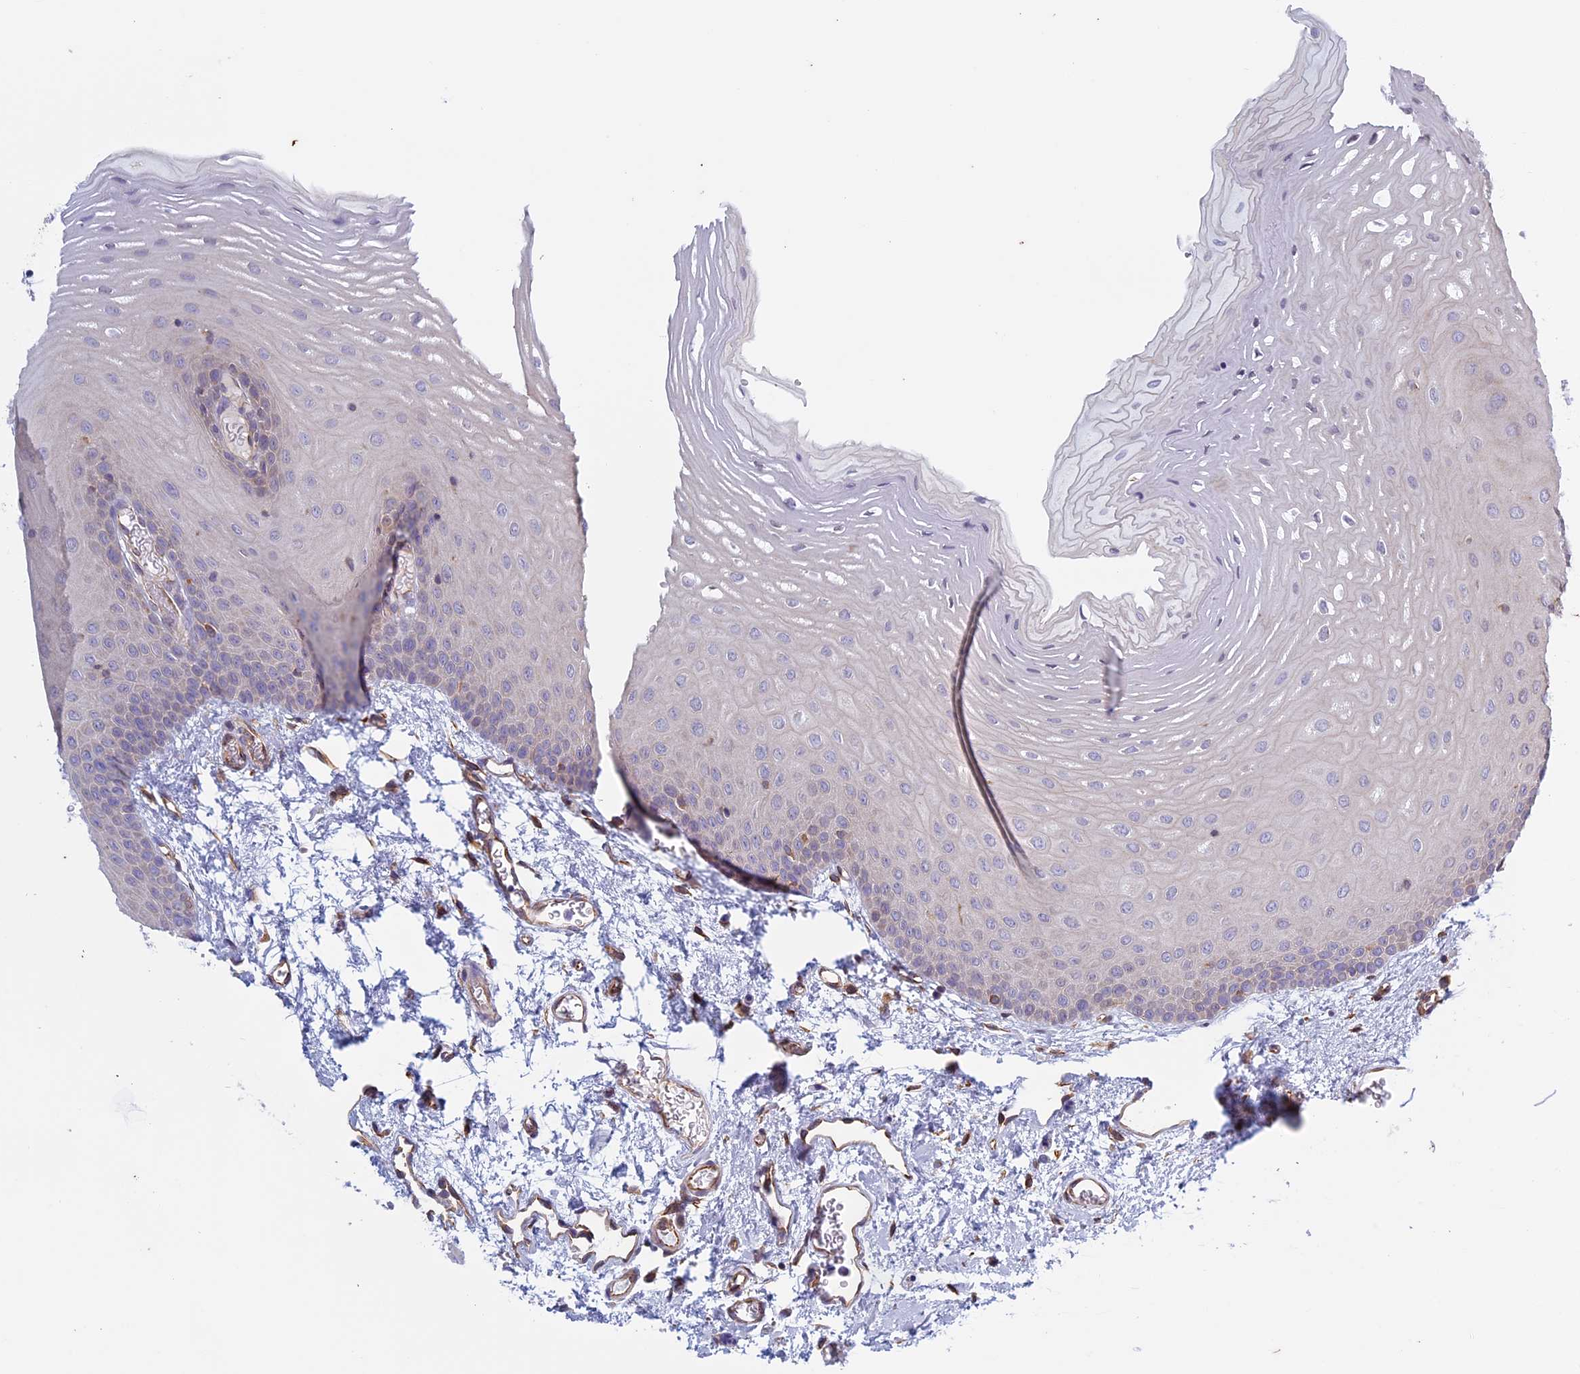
{"staining": {"intensity": "negative", "quantity": "none", "location": "none"}, "tissue": "oral mucosa", "cell_type": "Squamous epithelial cells", "image_type": "normal", "snomed": [{"axis": "morphology", "description": "Normal tissue, NOS"}, {"axis": "topography", "description": "Oral tissue"}], "caption": "Immunohistochemistry of normal human oral mucosa displays no positivity in squamous epithelial cells.", "gene": "BCL2L10", "patient": {"sex": "female", "age": 70}}